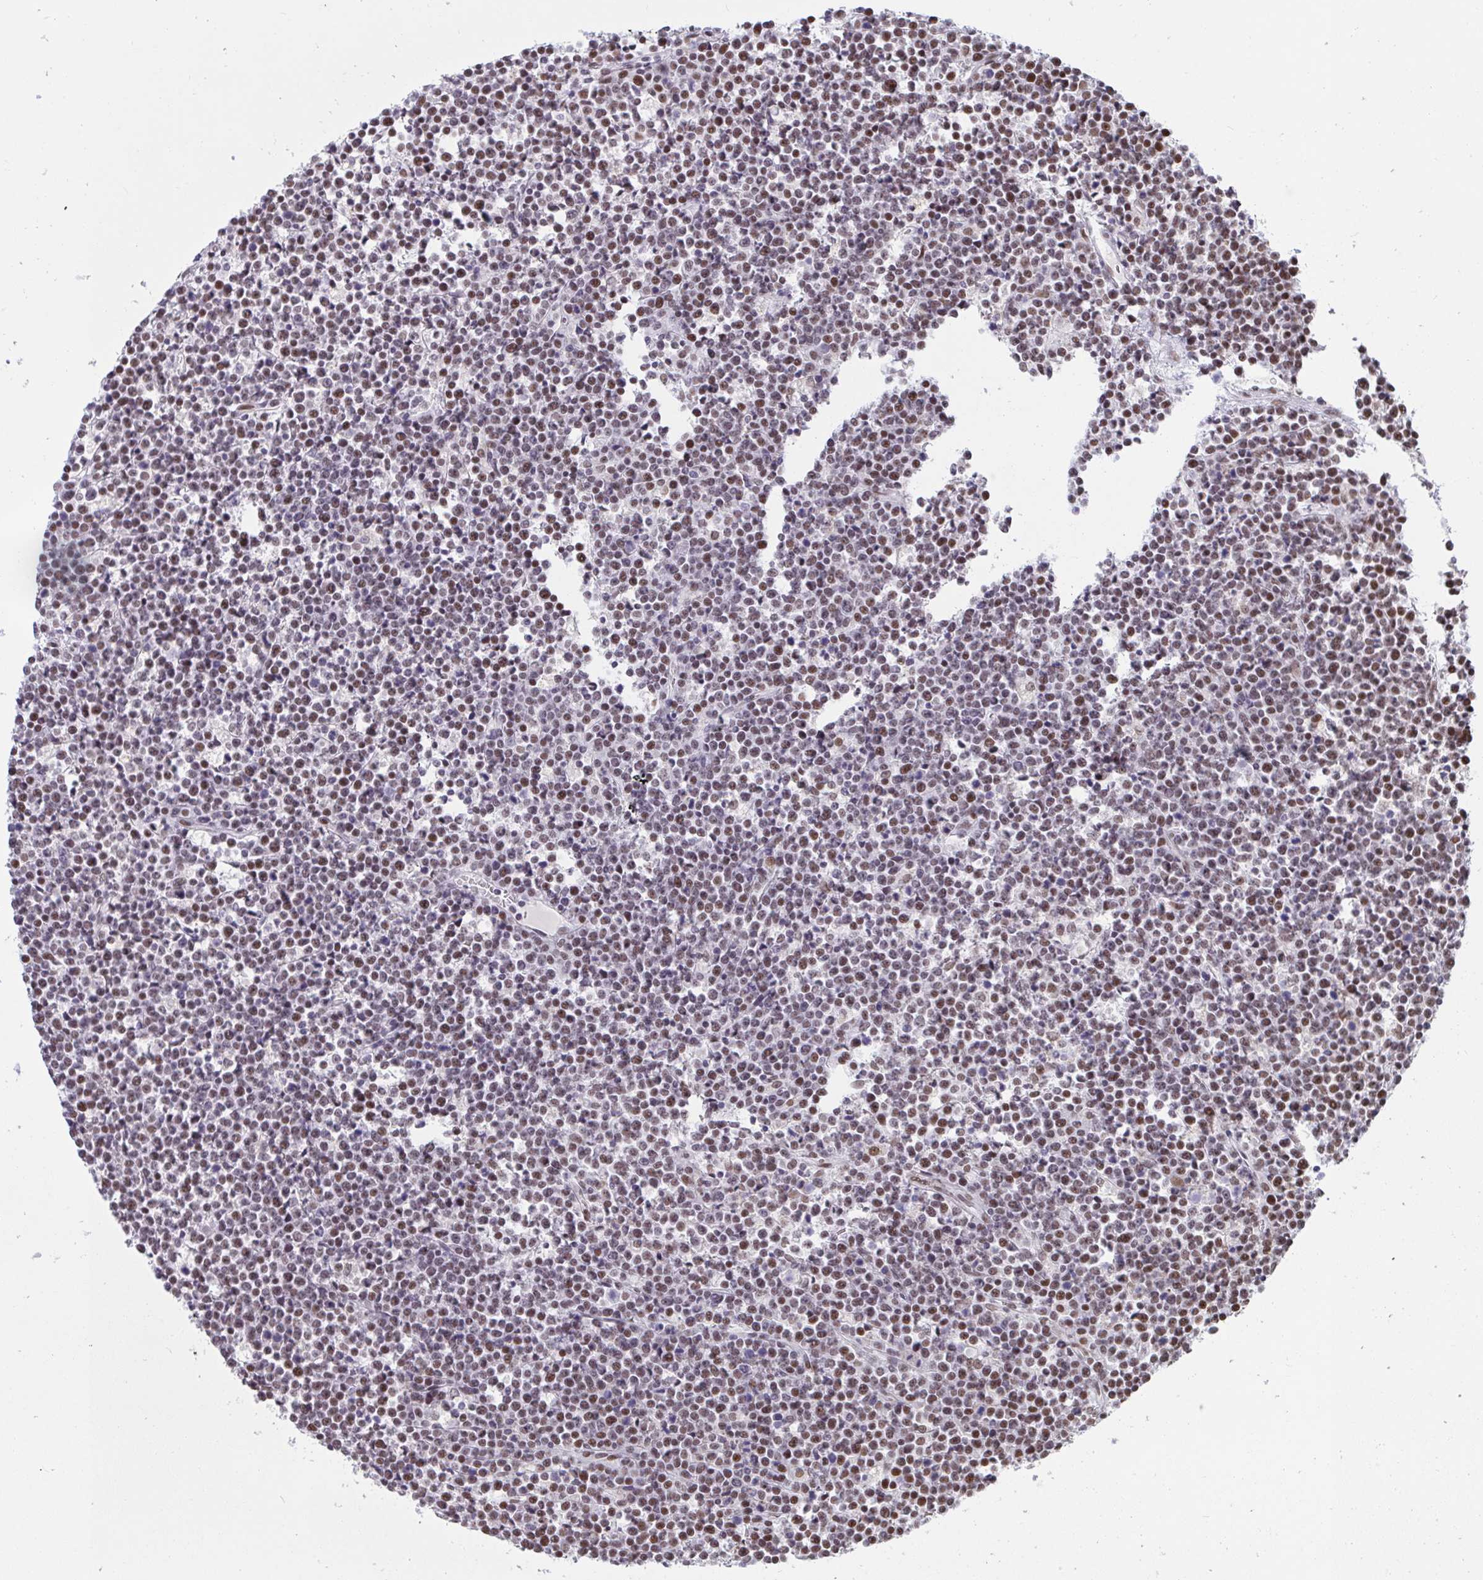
{"staining": {"intensity": "moderate", "quantity": ">75%", "location": "nuclear"}, "tissue": "lymphoma", "cell_type": "Tumor cells", "image_type": "cancer", "snomed": [{"axis": "morphology", "description": "Malignant lymphoma, non-Hodgkin's type, High grade"}, {"axis": "topography", "description": "Ovary"}], "caption": "Immunohistochemistry (DAB (3,3'-diaminobenzidine)) staining of malignant lymphoma, non-Hodgkin's type (high-grade) shows moderate nuclear protein expression in about >75% of tumor cells.", "gene": "CBFA2T2", "patient": {"sex": "female", "age": 56}}